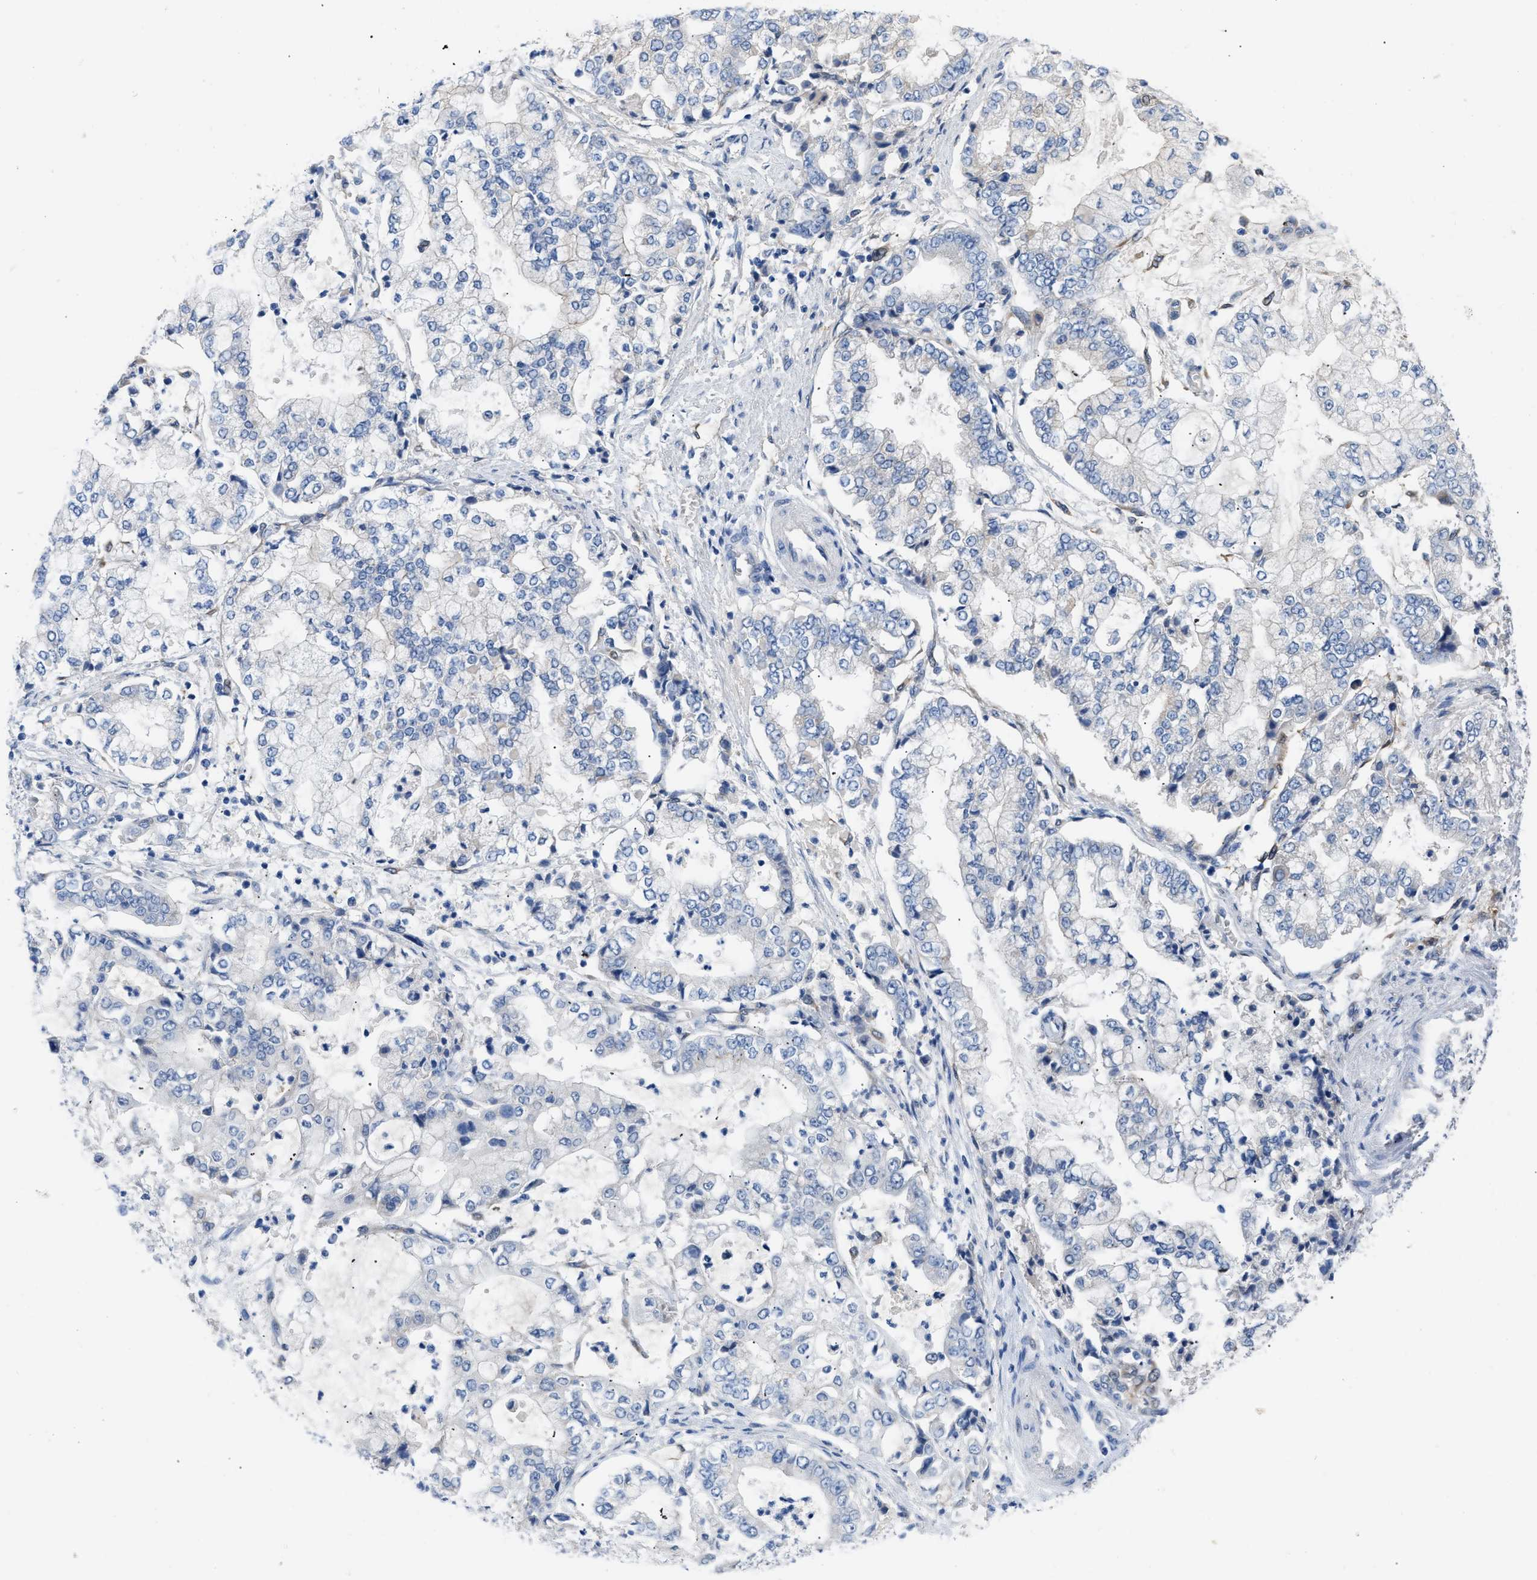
{"staining": {"intensity": "negative", "quantity": "none", "location": "none"}, "tissue": "stomach cancer", "cell_type": "Tumor cells", "image_type": "cancer", "snomed": [{"axis": "morphology", "description": "Adenocarcinoma, NOS"}, {"axis": "topography", "description": "Stomach"}], "caption": "Protein analysis of stomach cancer reveals no significant positivity in tumor cells.", "gene": "RBP1", "patient": {"sex": "male", "age": 76}}